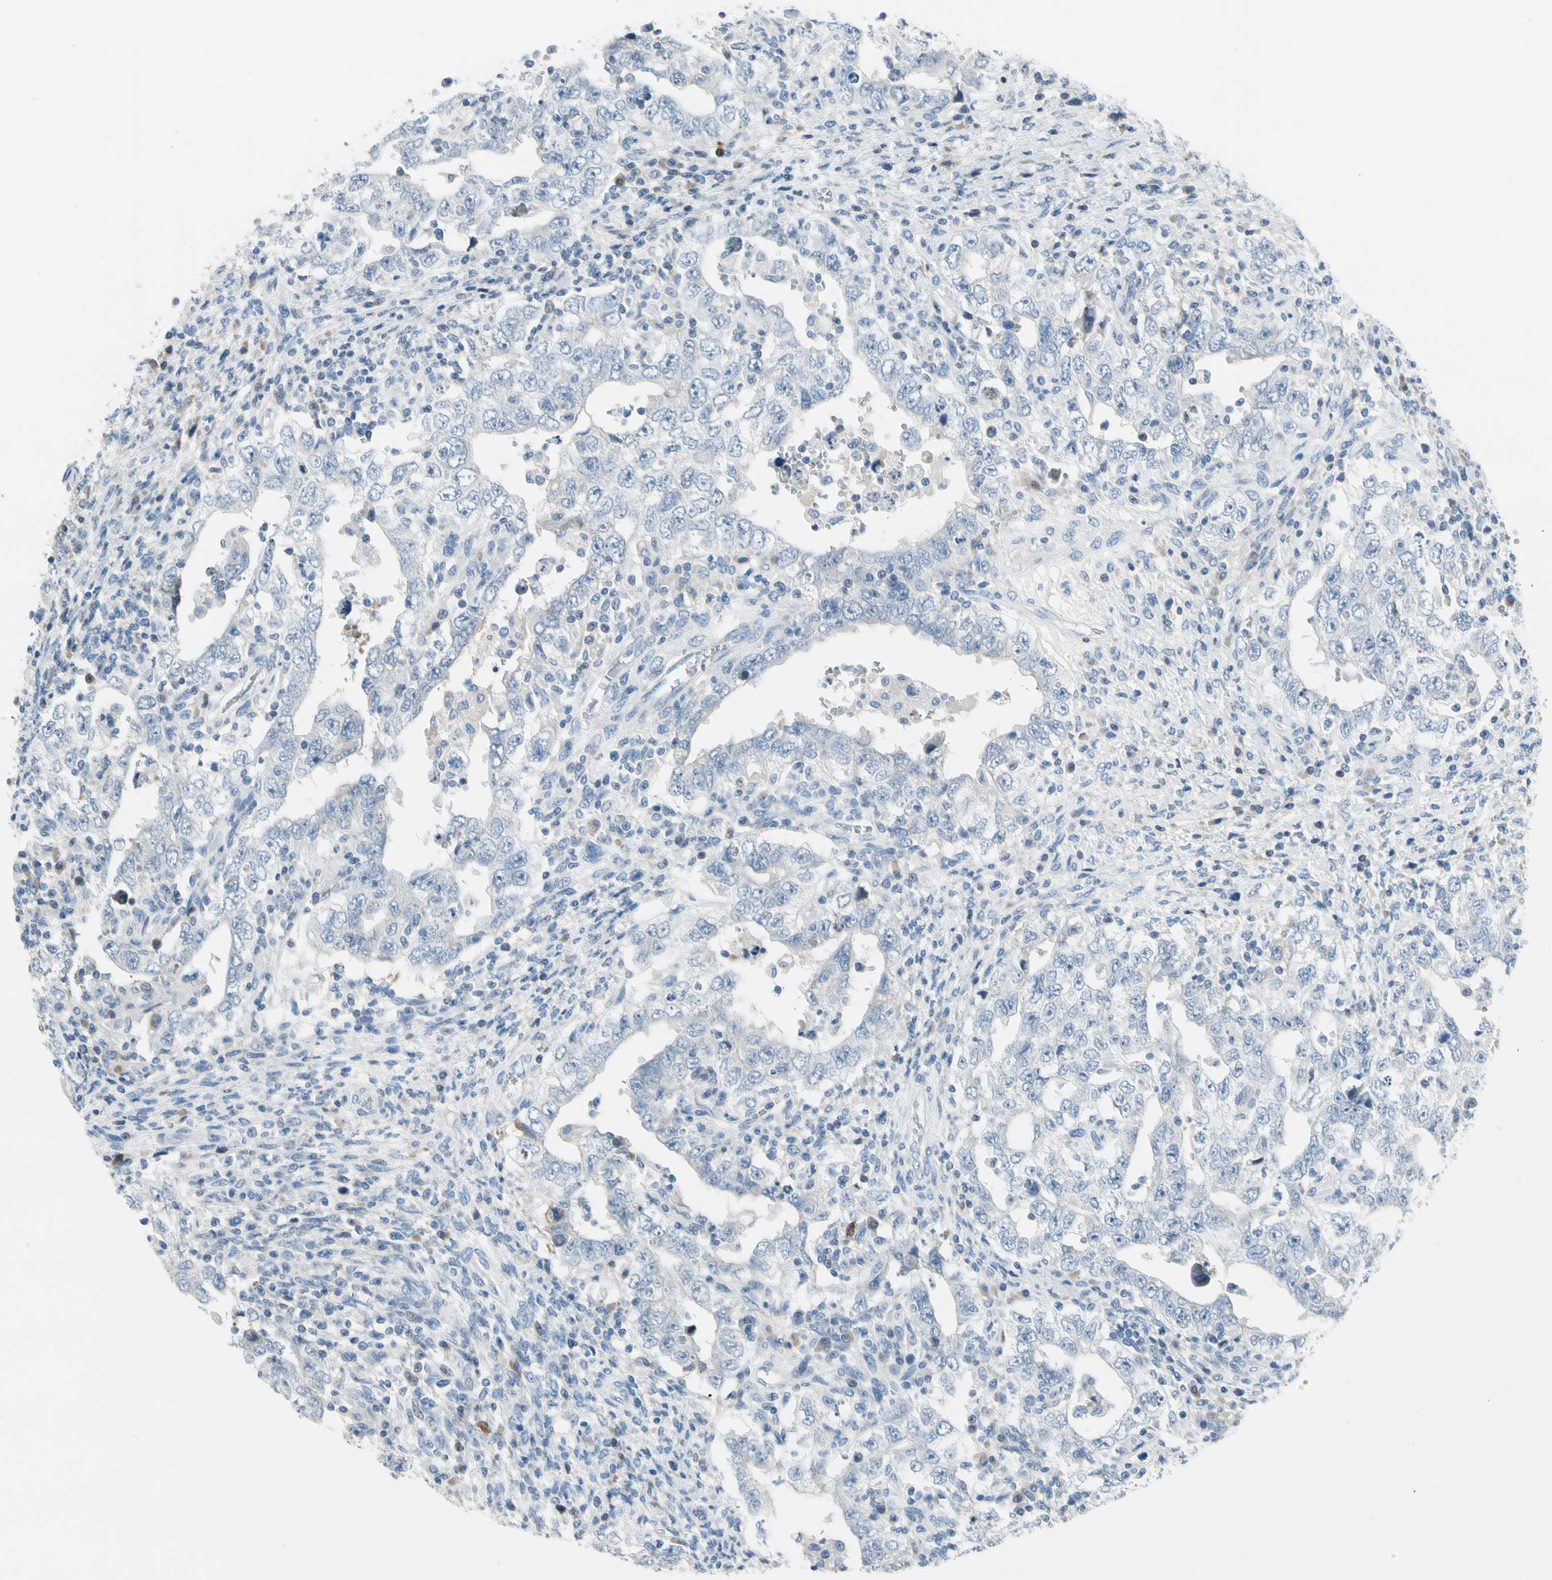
{"staining": {"intensity": "negative", "quantity": "none", "location": "none"}, "tissue": "testis cancer", "cell_type": "Tumor cells", "image_type": "cancer", "snomed": [{"axis": "morphology", "description": "Carcinoma, Embryonal, NOS"}, {"axis": "topography", "description": "Testis"}], "caption": "There is no significant positivity in tumor cells of testis cancer.", "gene": "STK40", "patient": {"sex": "male", "age": 26}}